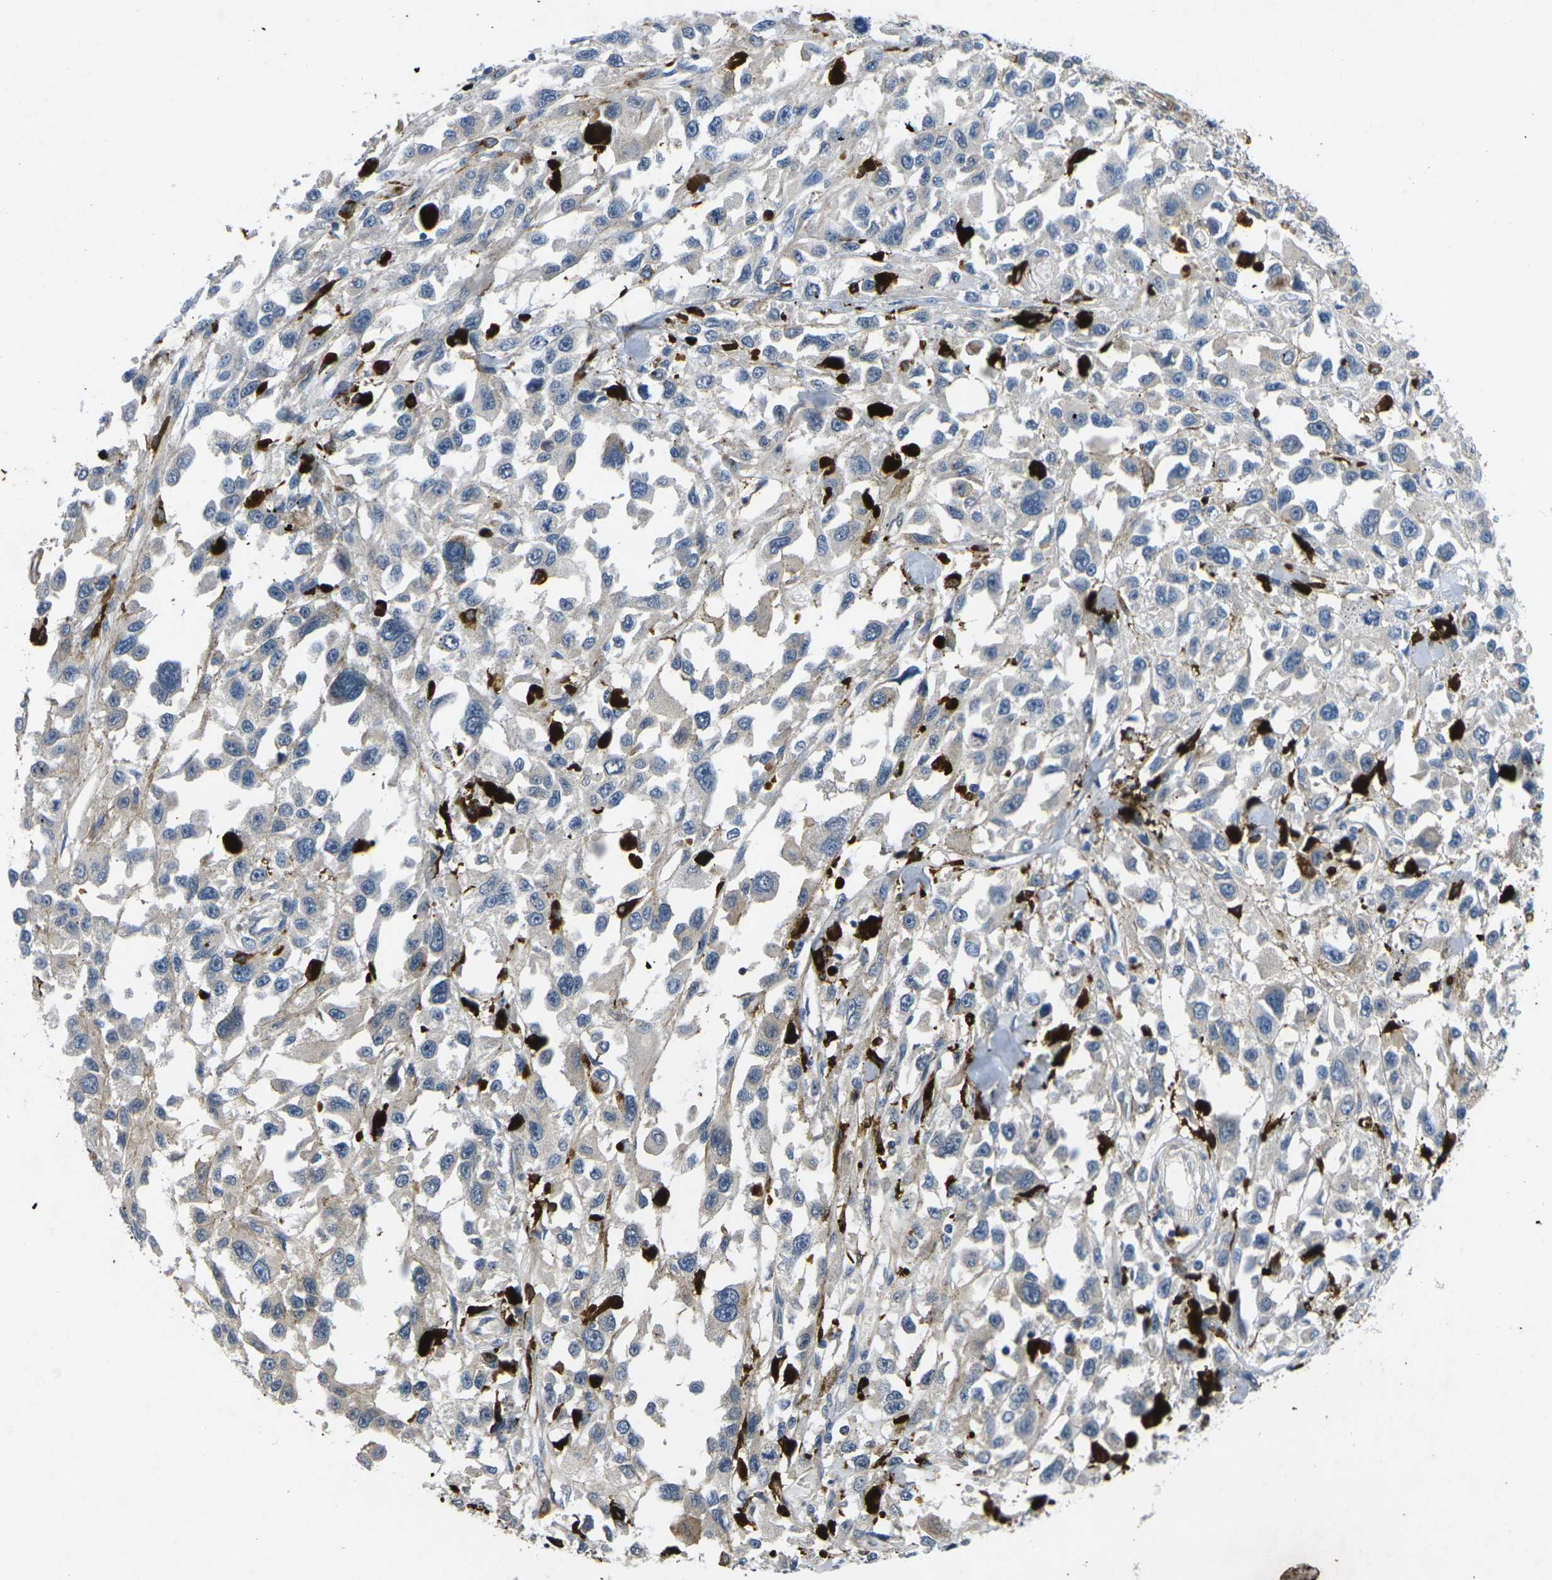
{"staining": {"intensity": "negative", "quantity": "none", "location": "none"}, "tissue": "melanoma", "cell_type": "Tumor cells", "image_type": "cancer", "snomed": [{"axis": "morphology", "description": "Malignant melanoma, Metastatic site"}, {"axis": "topography", "description": "Lymph node"}], "caption": "Tumor cells show no significant expression in melanoma. (Stains: DAB immunohistochemistry with hematoxylin counter stain, Microscopy: brightfield microscopy at high magnification).", "gene": "ROBO2", "patient": {"sex": "male", "age": 59}}